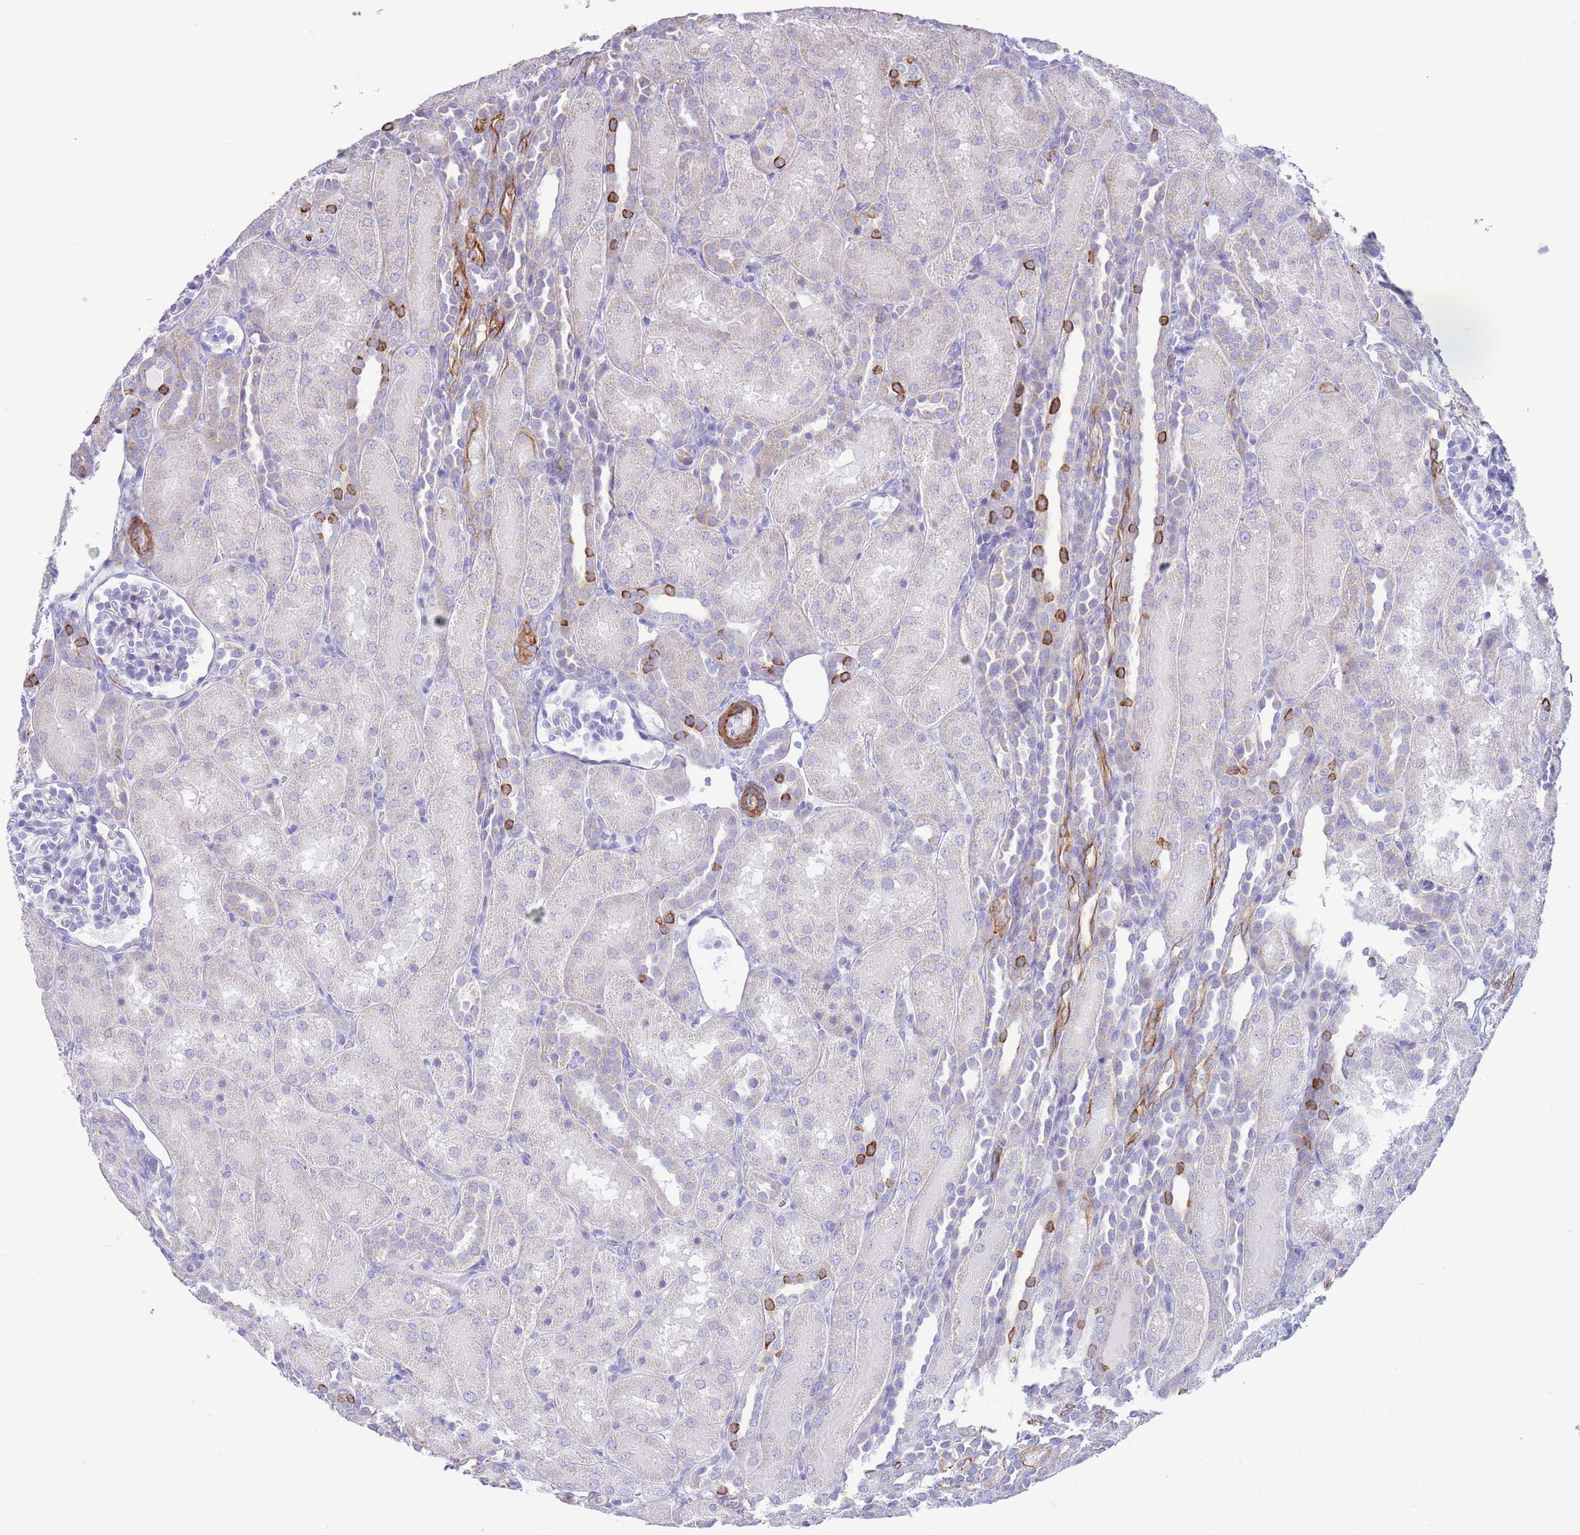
{"staining": {"intensity": "negative", "quantity": "none", "location": "none"}, "tissue": "kidney", "cell_type": "Cells in glomeruli", "image_type": "normal", "snomed": [{"axis": "morphology", "description": "Normal tissue, NOS"}, {"axis": "topography", "description": "Kidney"}], "caption": "Cells in glomeruli show no significant protein expression in benign kidney.", "gene": "VWA8", "patient": {"sex": "male", "age": 1}}